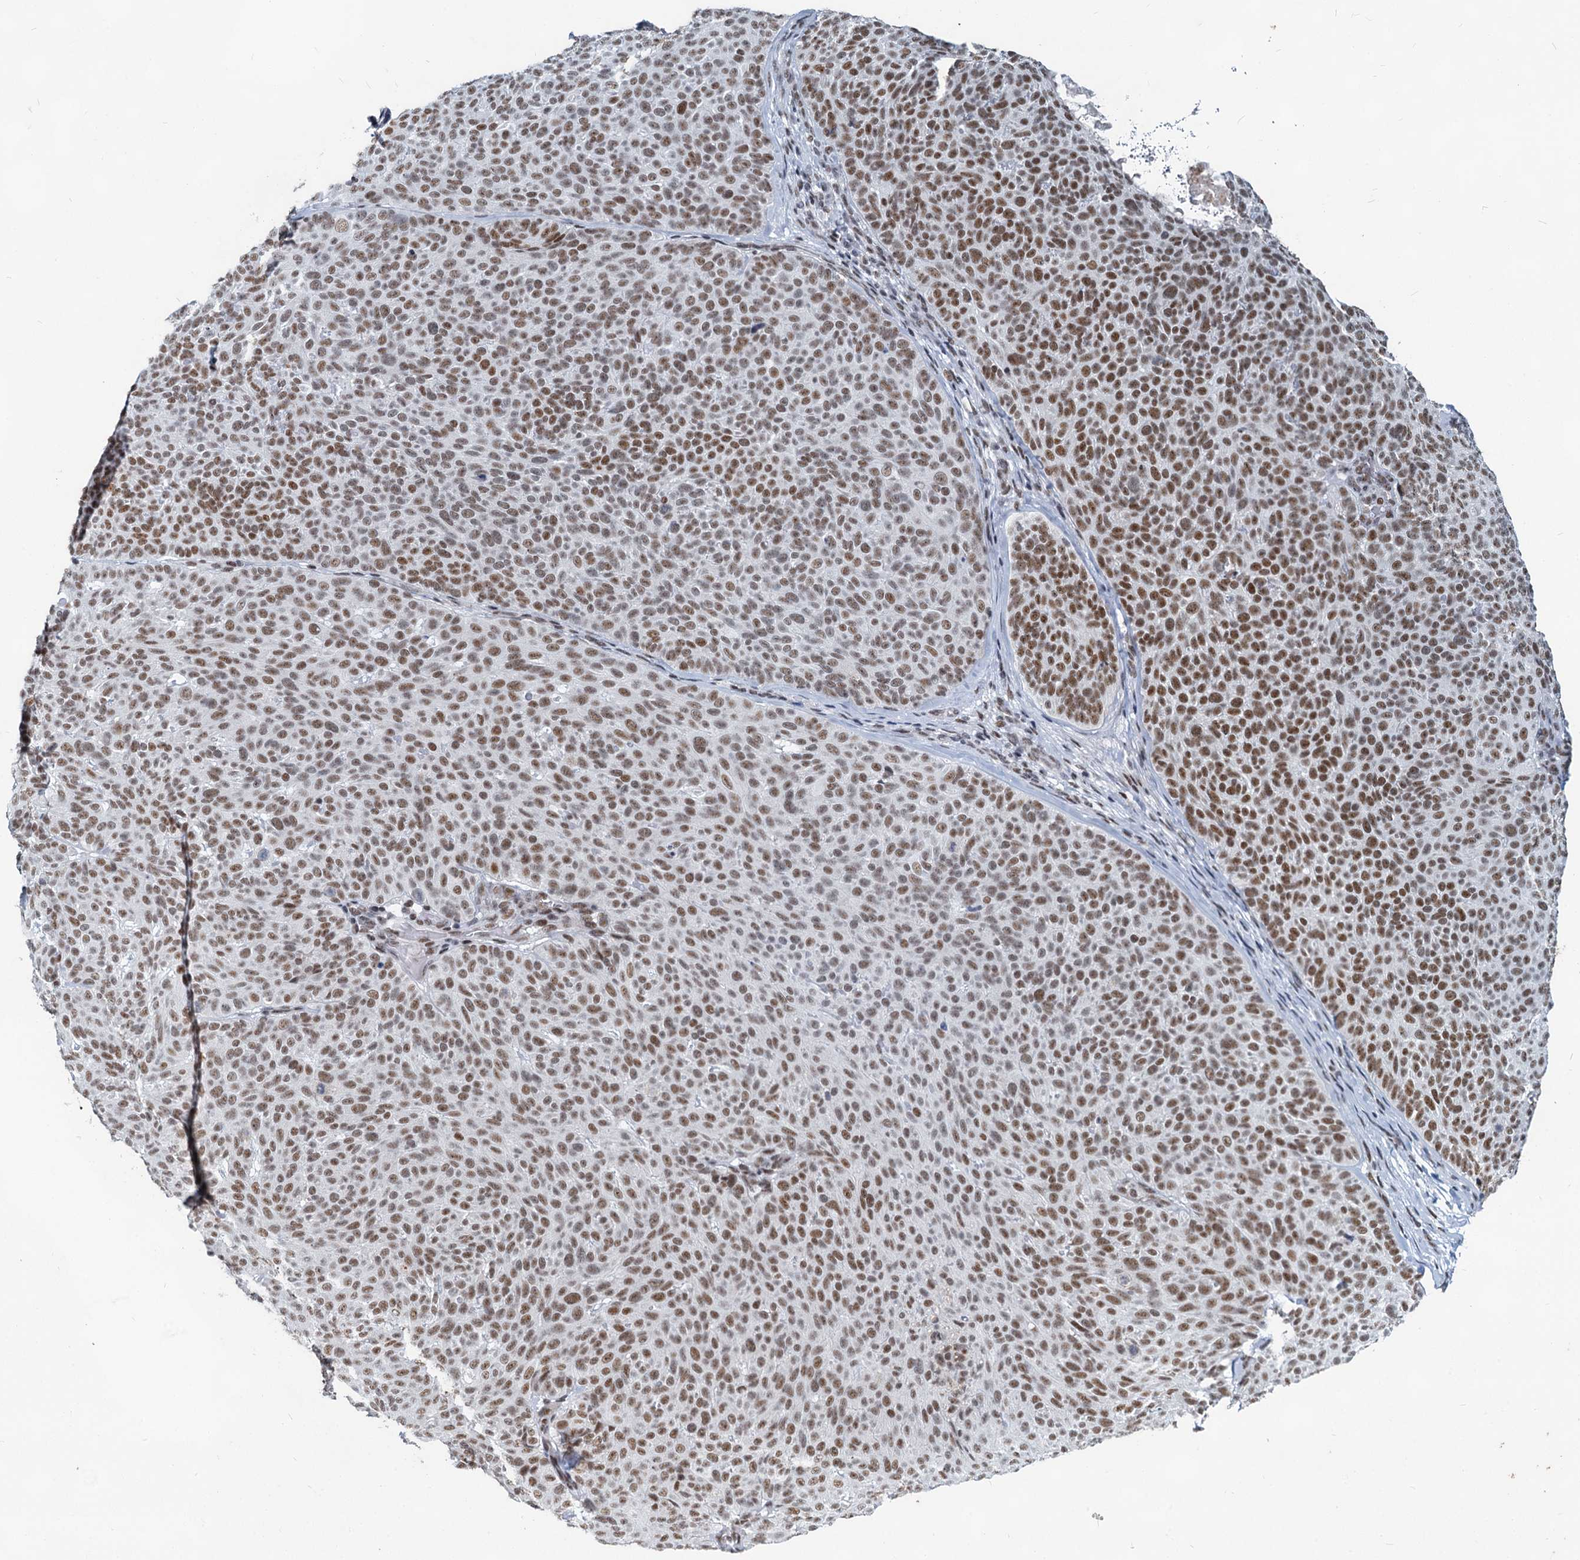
{"staining": {"intensity": "moderate", "quantity": ">75%", "location": "nuclear"}, "tissue": "skin cancer", "cell_type": "Tumor cells", "image_type": "cancer", "snomed": [{"axis": "morphology", "description": "Basal cell carcinoma"}, {"axis": "topography", "description": "Skin"}], "caption": "Tumor cells show moderate nuclear staining in about >75% of cells in basal cell carcinoma (skin).", "gene": "METTL14", "patient": {"sex": "male", "age": 85}}